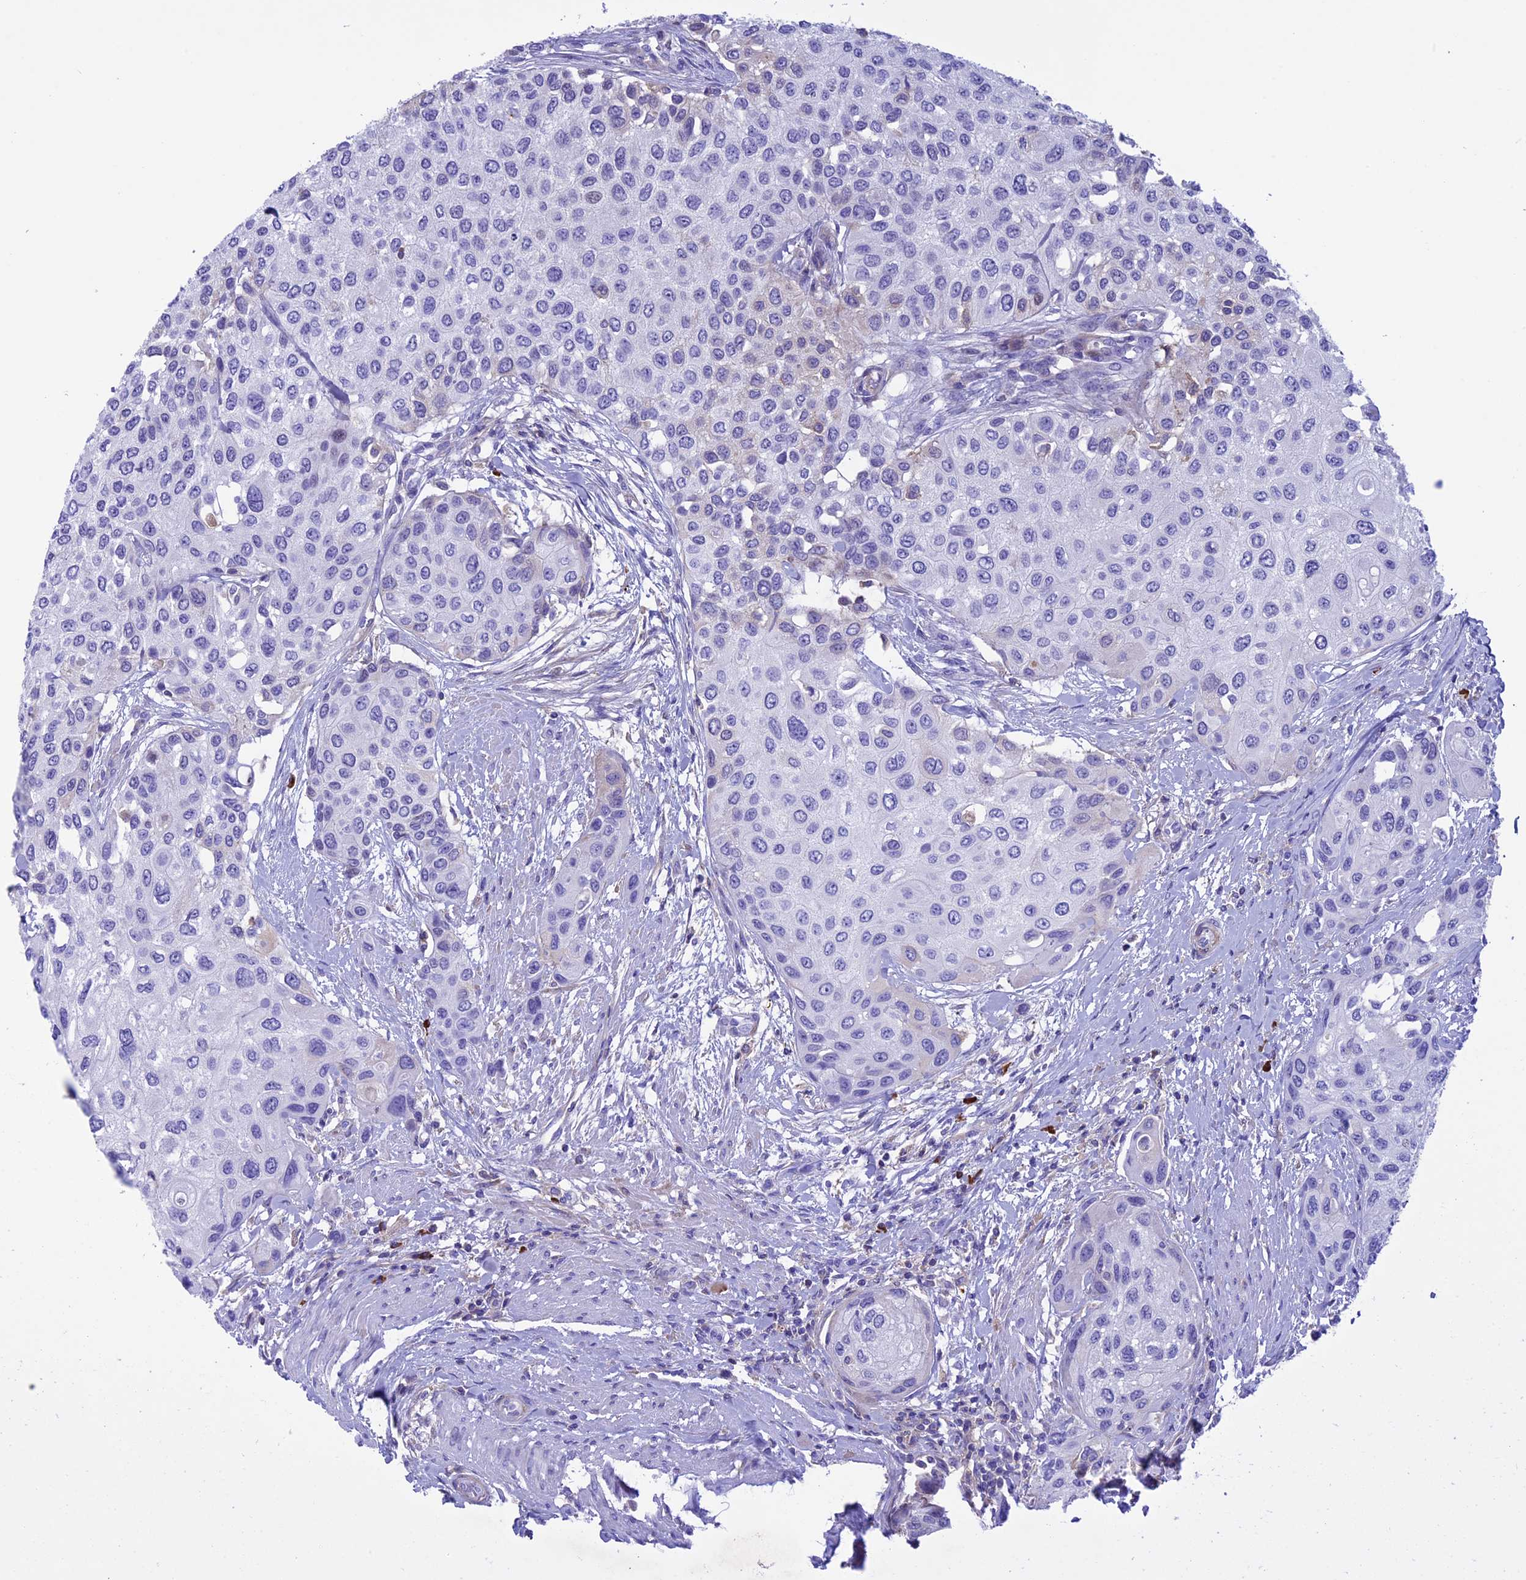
{"staining": {"intensity": "negative", "quantity": "none", "location": "none"}, "tissue": "urothelial cancer", "cell_type": "Tumor cells", "image_type": "cancer", "snomed": [{"axis": "morphology", "description": "Normal tissue, NOS"}, {"axis": "morphology", "description": "Urothelial carcinoma, High grade"}, {"axis": "topography", "description": "Vascular tissue"}, {"axis": "topography", "description": "Urinary bladder"}], "caption": "Immunohistochemistry photomicrograph of neoplastic tissue: human urothelial cancer stained with DAB (3,3'-diaminobenzidine) shows no significant protein expression in tumor cells. (DAB (3,3'-diaminobenzidine) immunohistochemistry with hematoxylin counter stain).", "gene": "IGSF6", "patient": {"sex": "female", "age": 56}}